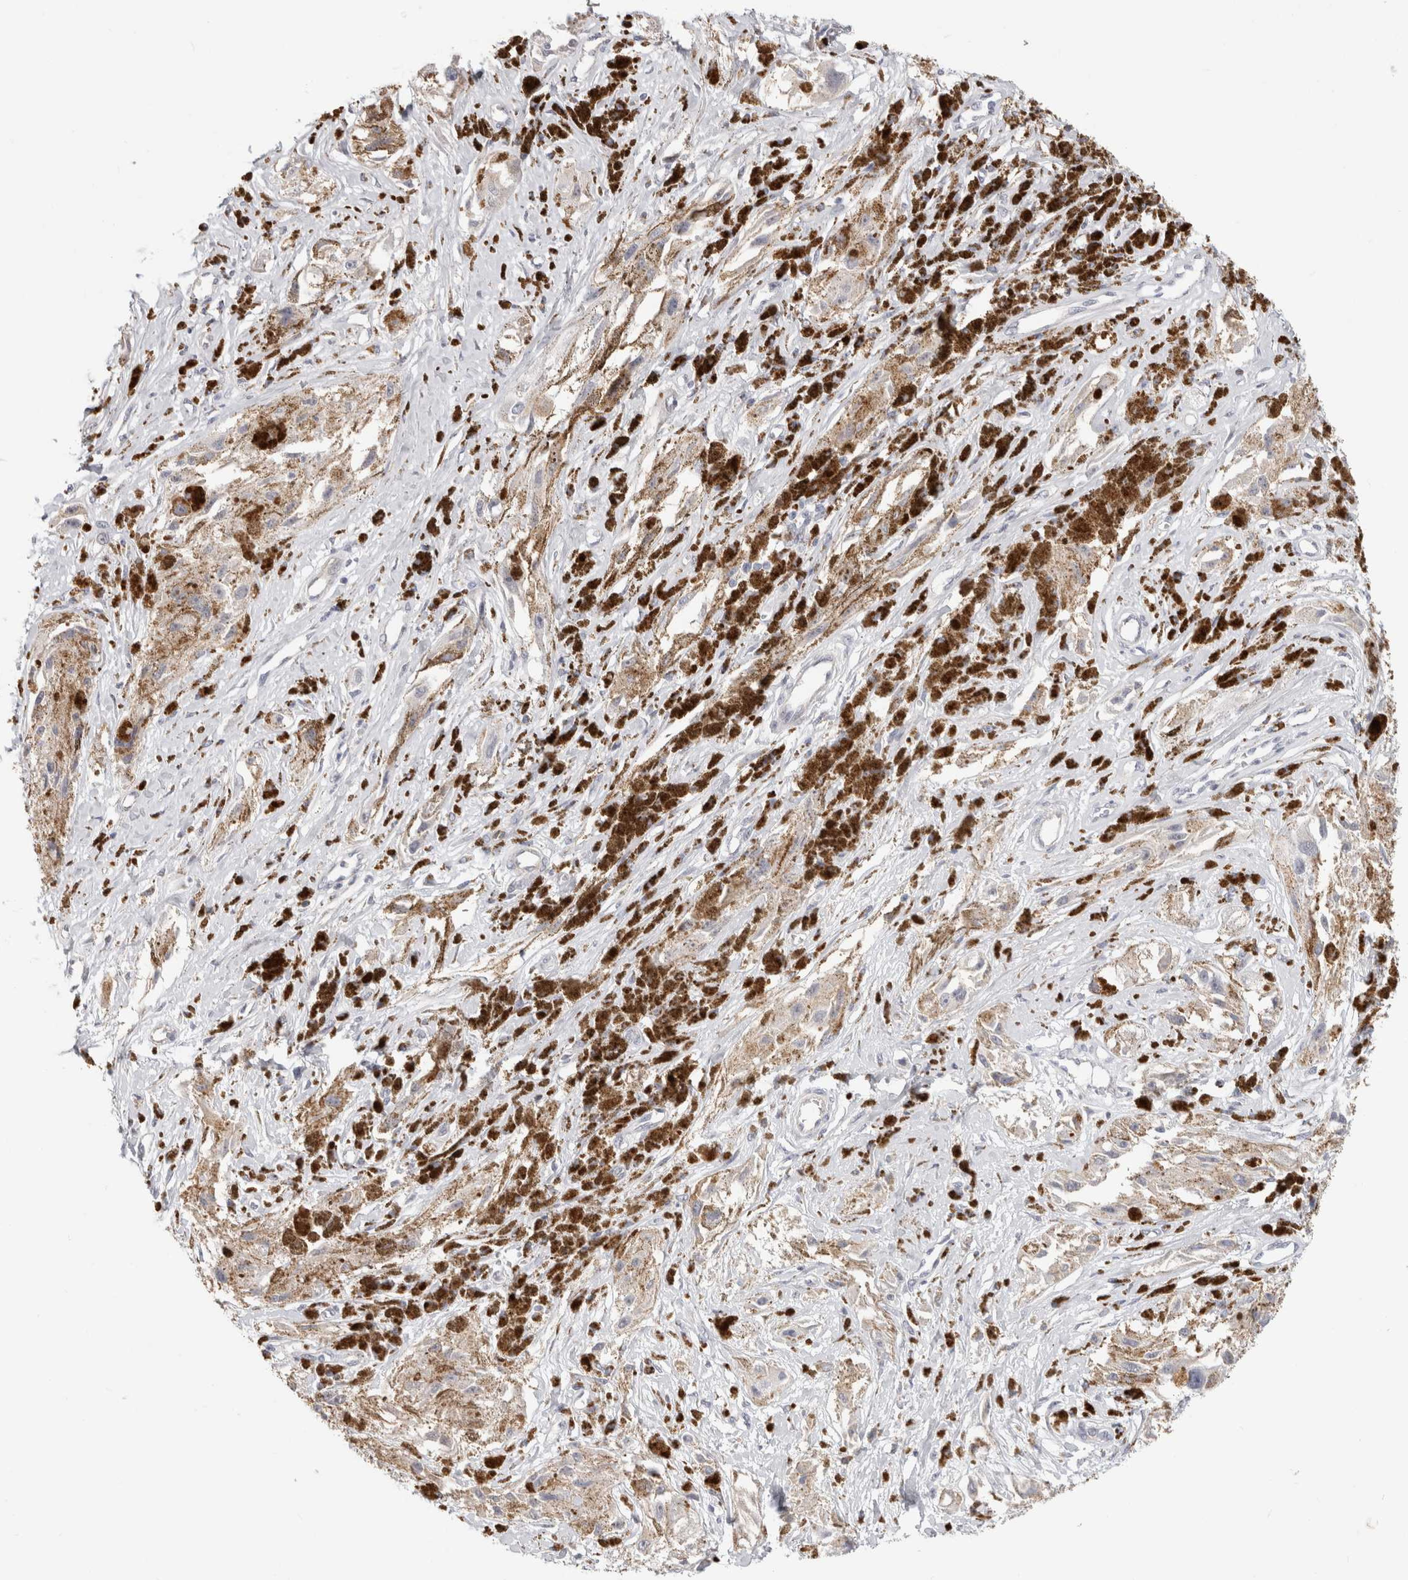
{"staining": {"intensity": "weak", "quantity": ">75%", "location": "cytoplasmic/membranous"}, "tissue": "melanoma", "cell_type": "Tumor cells", "image_type": "cancer", "snomed": [{"axis": "morphology", "description": "Malignant melanoma, NOS"}, {"axis": "topography", "description": "Skin"}], "caption": "Approximately >75% of tumor cells in human malignant melanoma exhibit weak cytoplasmic/membranous protein staining as visualized by brown immunohistochemical staining.", "gene": "AFP", "patient": {"sex": "male", "age": 88}}